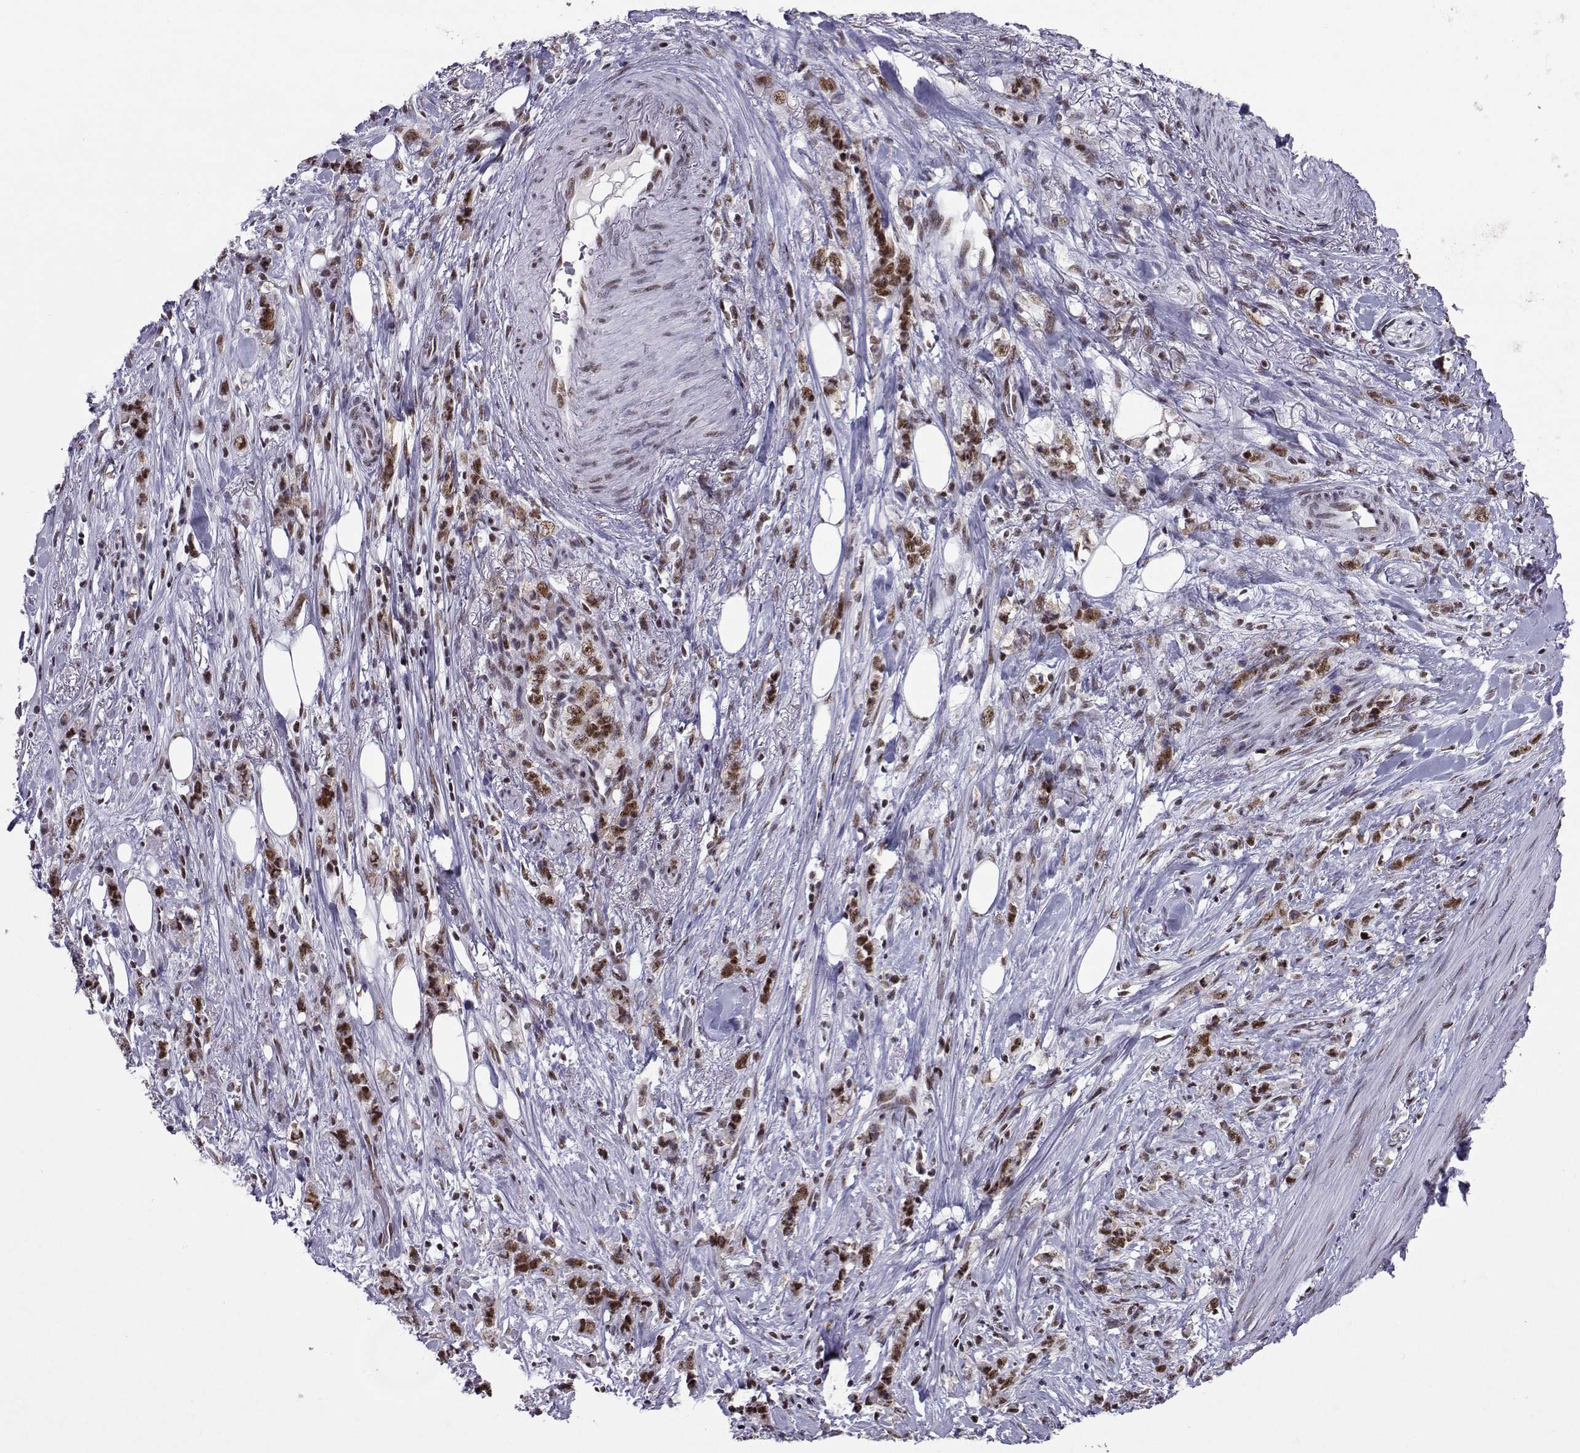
{"staining": {"intensity": "strong", "quantity": "25%-75%", "location": "nuclear"}, "tissue": "stomach cancer", "cell_type": "Tumor cells", "image_type": "cancer", "snomed": [{"axis": "morphology", "description": "Adenocarcinoma, NOS"}, {"axis": "topography", "description": "Stomach, lower"}], "caption": "There is high levels of strong nuclear staining in tumor cells of adenocarcinoma (stomach), as demonstrated by immunohistochemical staining (brown color).", "gene": "SNRPB2", "patient": {"sex": "male", "age": 88}}